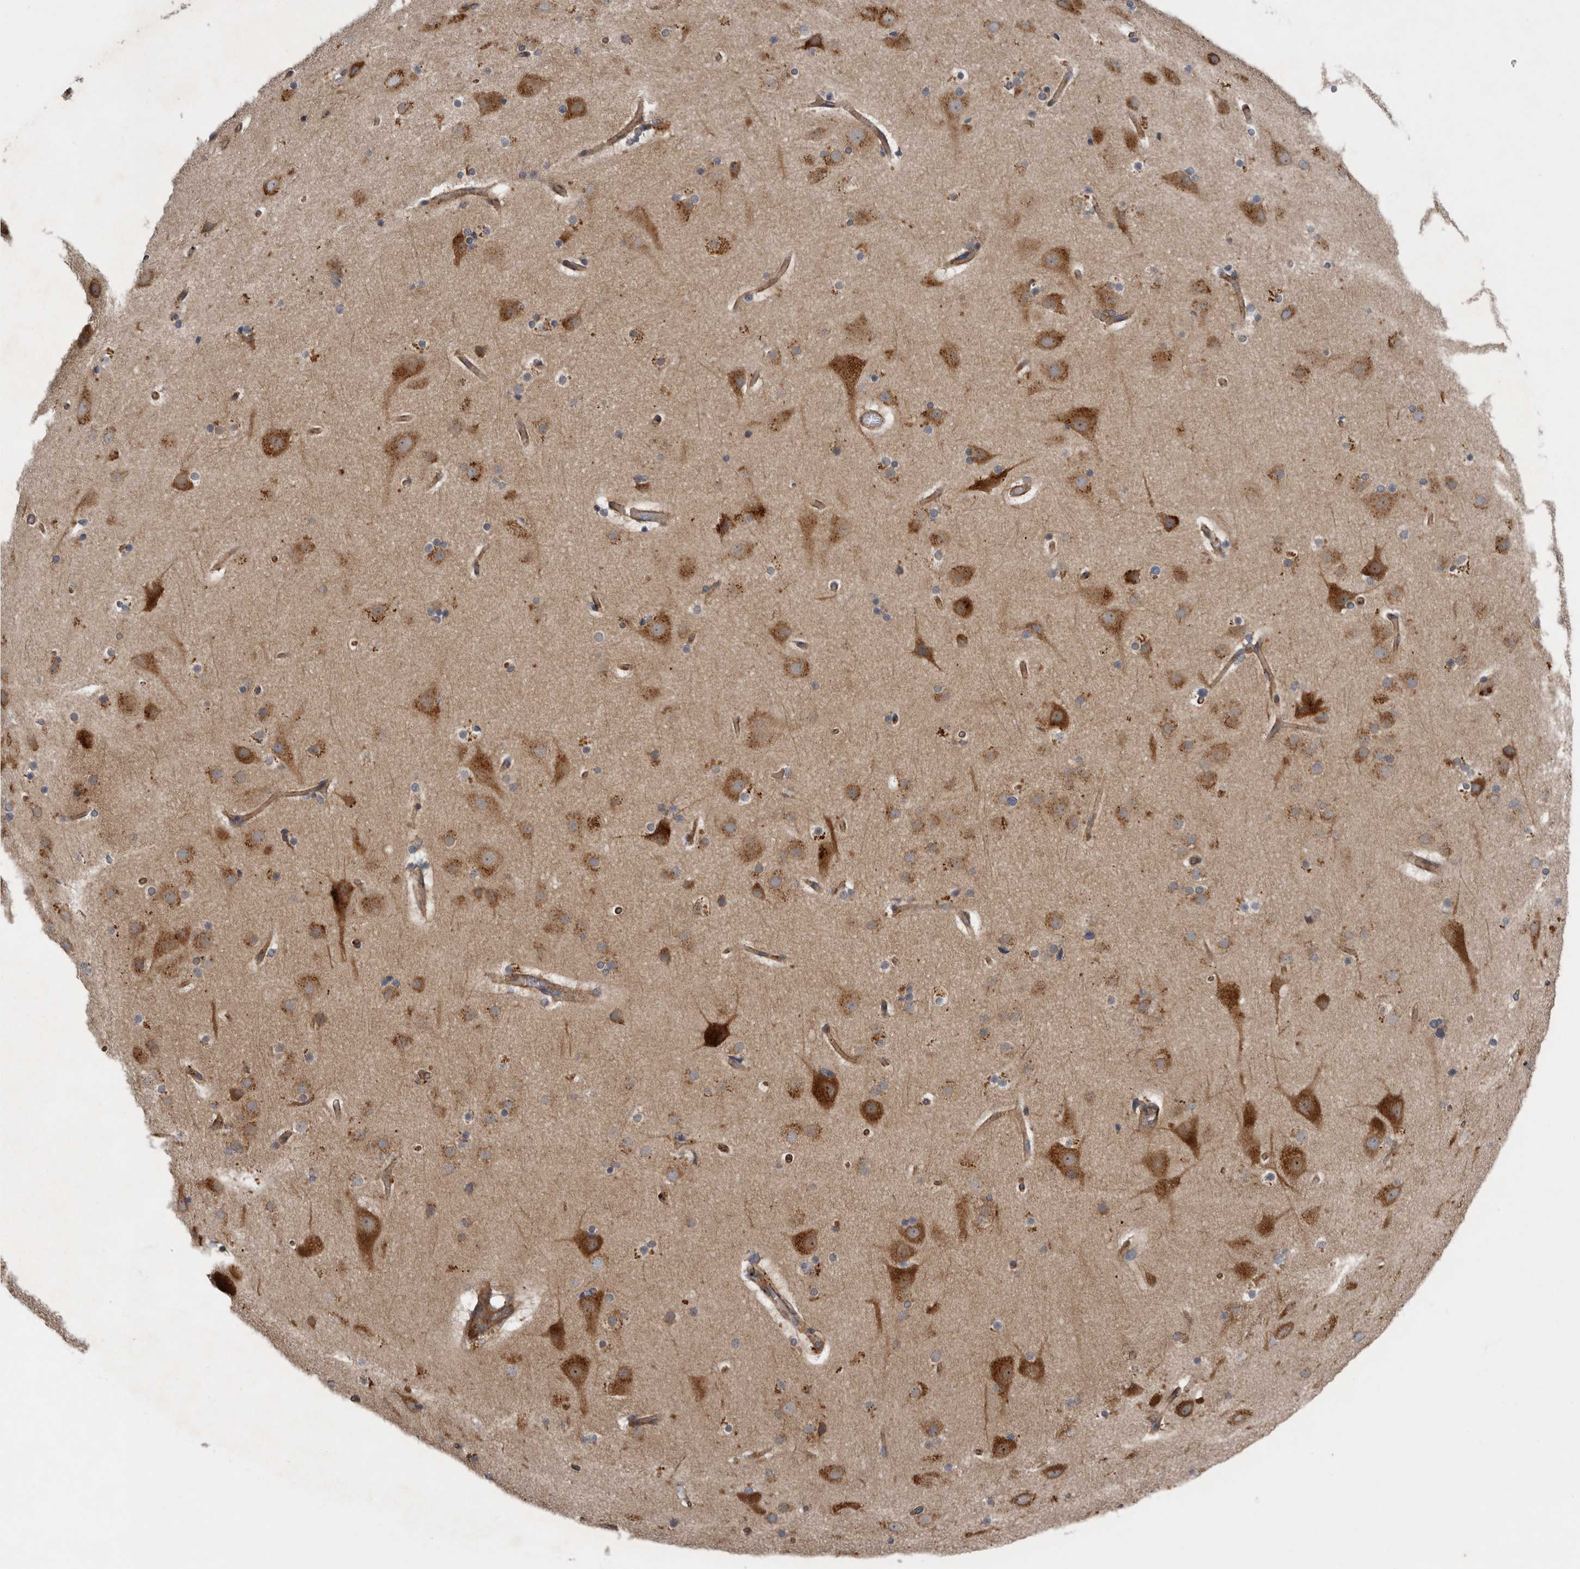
{"staining": {"intensity": "moderate", "quantity": ">75%", "location": "cytoplasmic/membranous"}, "tissue": "cerebral cortex", "cell_type": "Endothelial cells", "image_type": "normal", "snomed": [{"axis": "morphology", "description": "Normal tissue, NOS"}, {"axis": "topography", "description": "Cerebral cortex"}], "caption": "Immunohistochemistry (IHC) histopathology image of normal cerebral cortex: cerebral cortex stained using immunohistochemistry (IHC) reveals medium levels of moderate protein expression localized specifically in the cytoplasmic/membranous of endothelial cells, appearing as a cytoplasmic/membranous brown color.", "gene": "LUZP1", "patient": {"sex": "male", "age": 57}}